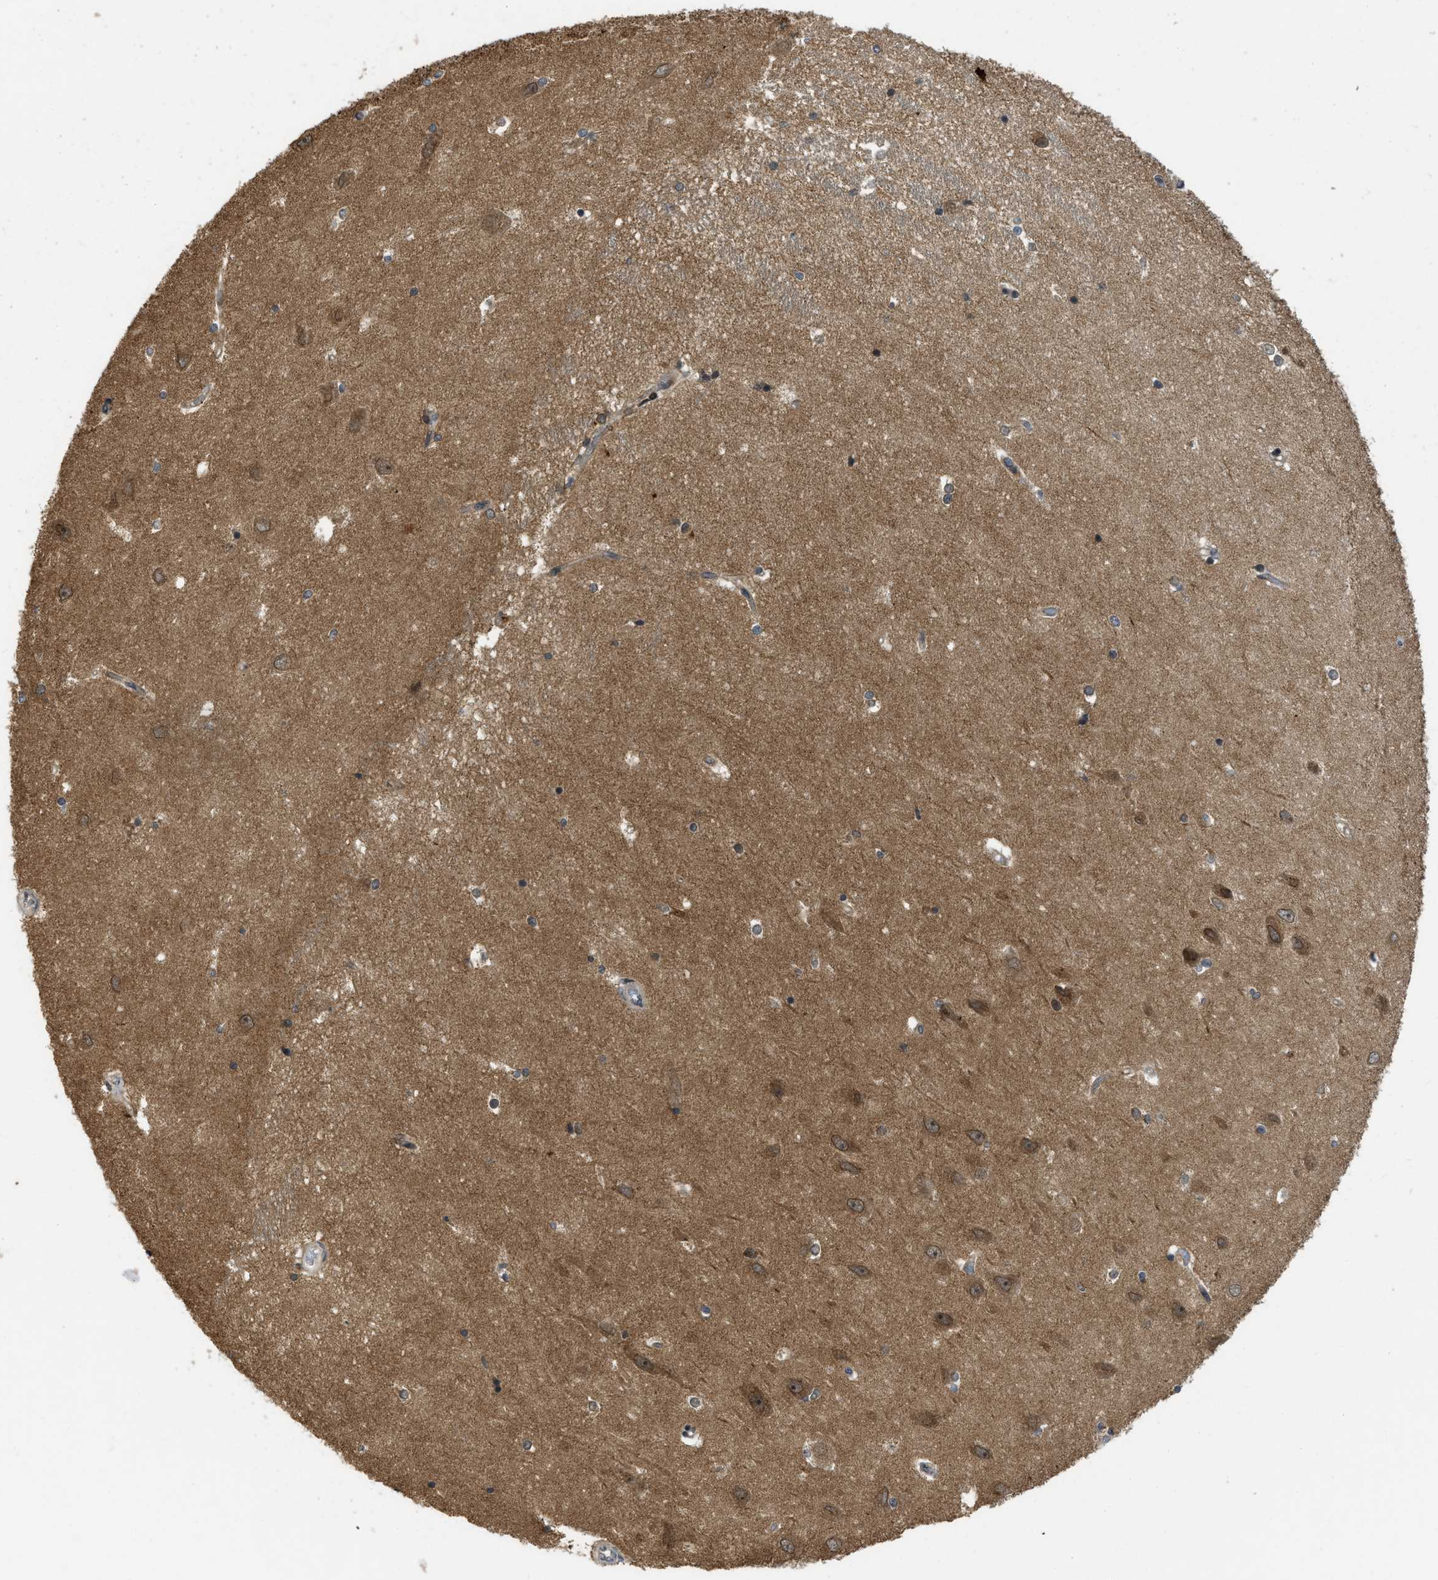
{"staining": {"intensity": "moderate", "quantity": ">75%", "location": "cytoplasmic/membranous"}, "tissue": "hippocampus", "cell_type": "Glial cells", "image_type": "normal", "snomed": [{"axis": "morphology", "description": "Normal tissue, NOS"}, {"axis": "topography", "description": "Hippocampus"}], "caption": "Glial cells demonstrate moderate cytoplasmic/membranous positivity in approximately >75% of cells in benign hippocampus.", "gene": "DNAJC28", "patient": {"sex": "male", "age": 45}}